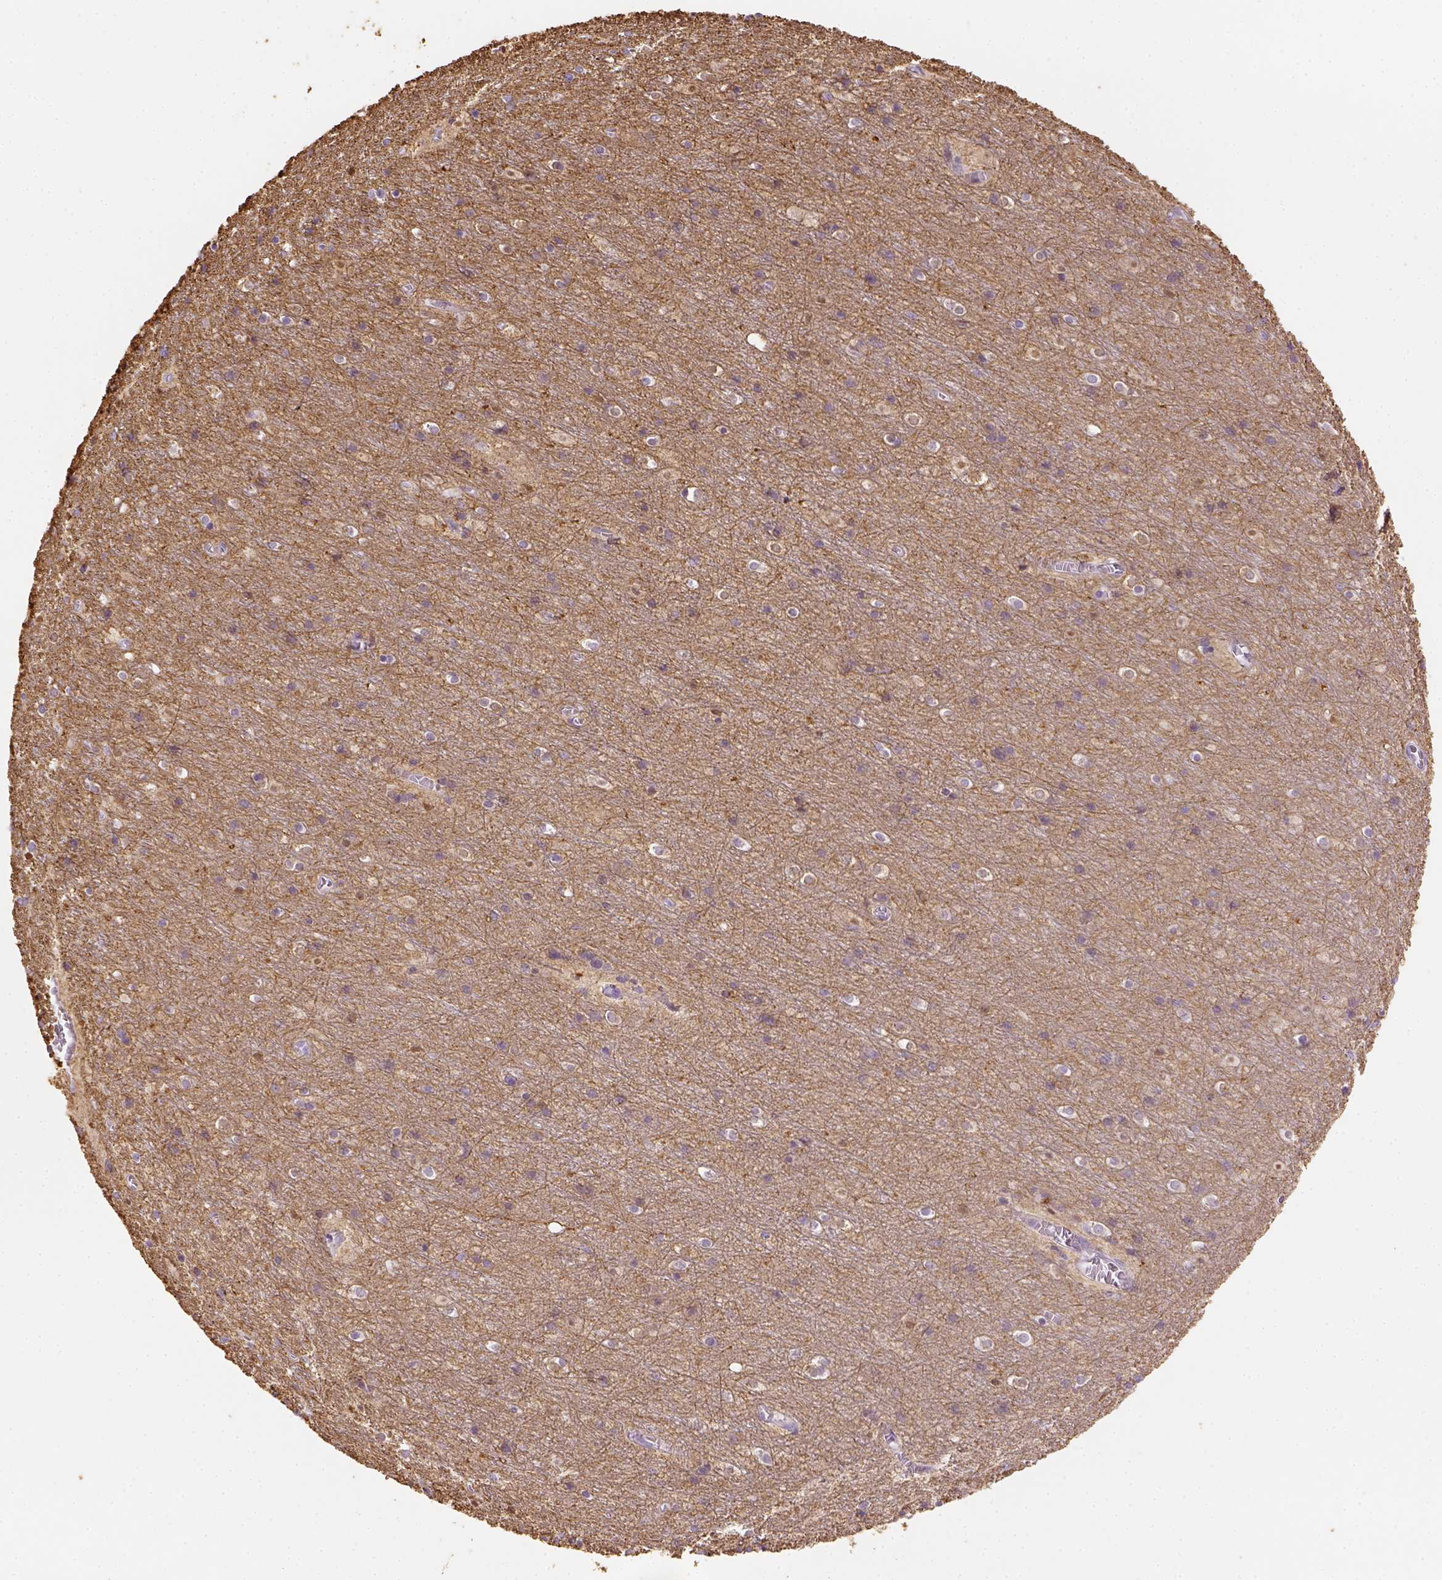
{"staining": {"intensity": "moderate", "quantity": "<25%", "location": "cytoplasmic/membranous"}, "tissue": "cerebellum", "cell_type": "Cells in granular layer", "image_type": "normal", "snomed": [{"axis": "morphology", "description": "Normal tissue, NOS"}, {"axis": "topography", "description": "Cerebellum"}], "caption": "Brown immunohistochemical staining in unremarkable cerebellum exhibits moderate cytoplasmic/membranous staining in about <25% of cells in granular layer.", "gene": "CACNB1", "patient": {"sex": "male", "age": 70}}